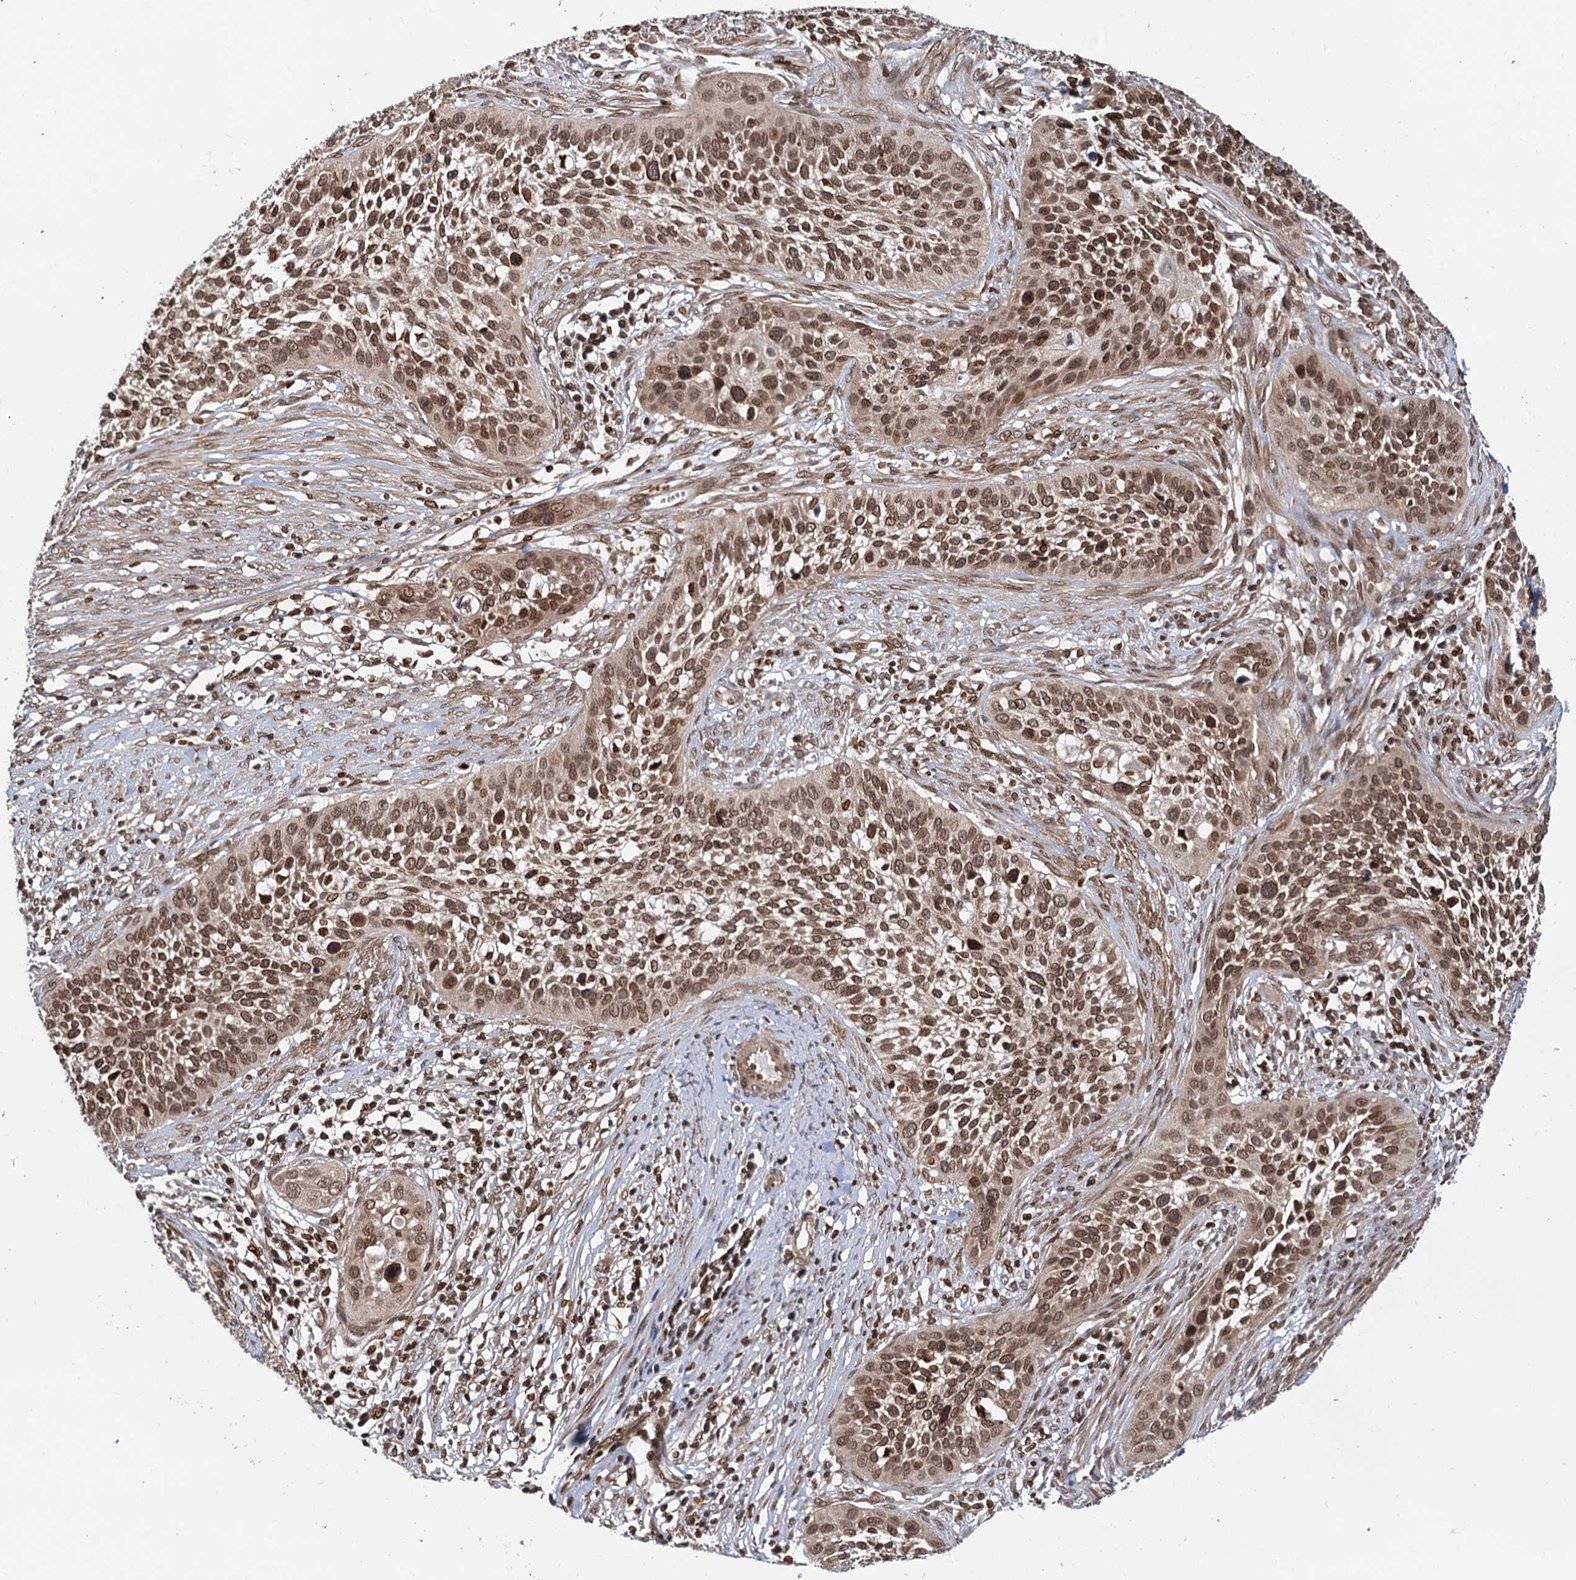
{"staining": {"intensity": "moderate", "quantity": ">75%", "location": "nuclear"}, "tissue": "cervical cancer", "cell_type": "Tumor cells", "image_type": "cancer", "snomed": [{"axis": "morphology", "description": "Squamous cell carcinoma, NOS"}, {"axis": "topography", "description": "Cervix"}], "caption": "Protein staining of cervical cancer tissue demonstrates moderate nuclear expression in about >75% of tumor cells. (DAB IHC with brightfield microscopy, high magnification).", "gene": "ZC3H13", "patient": {"sex": "female", "age": 34}}